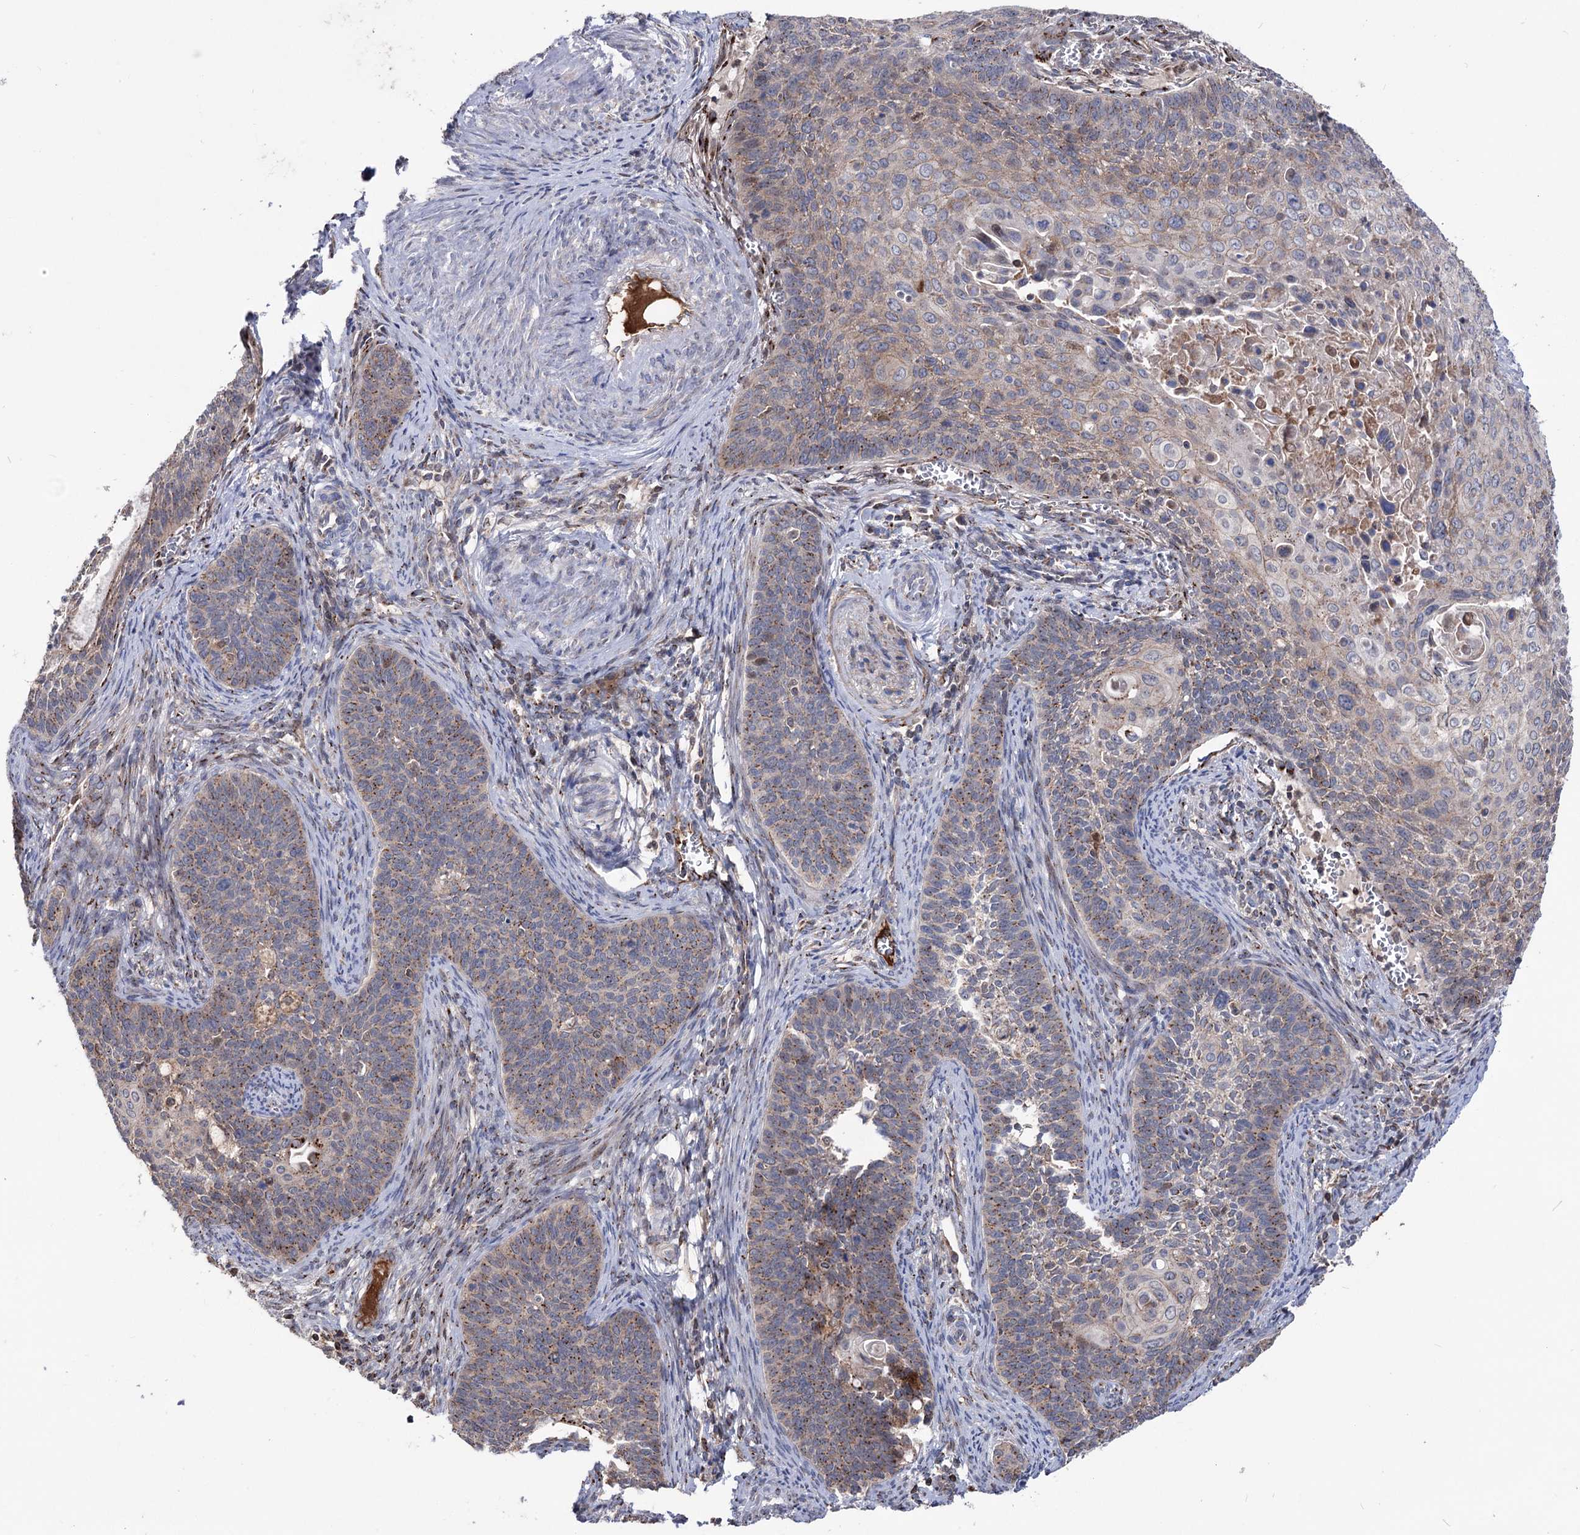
{"staining": {"intensity": "strong", "quantity": "<25%", "location": "cytoplasmic/membranous"}, "tissue": "cervical cancer", "cell_type": "Tumor cells", "image_type": "cancer", "snomed": [{"axis": "morphology", "description": "Squamous cell carcinoma, NOS"}, {"axis": "topography", "description": "Cervix"}], "caption": "Cervical squamous cell carcinoma stained with a protein marker displays strong staining in tumor cells.", "gene": "ARHGAP20", "patient": {"sex": "female", "age": 33}}